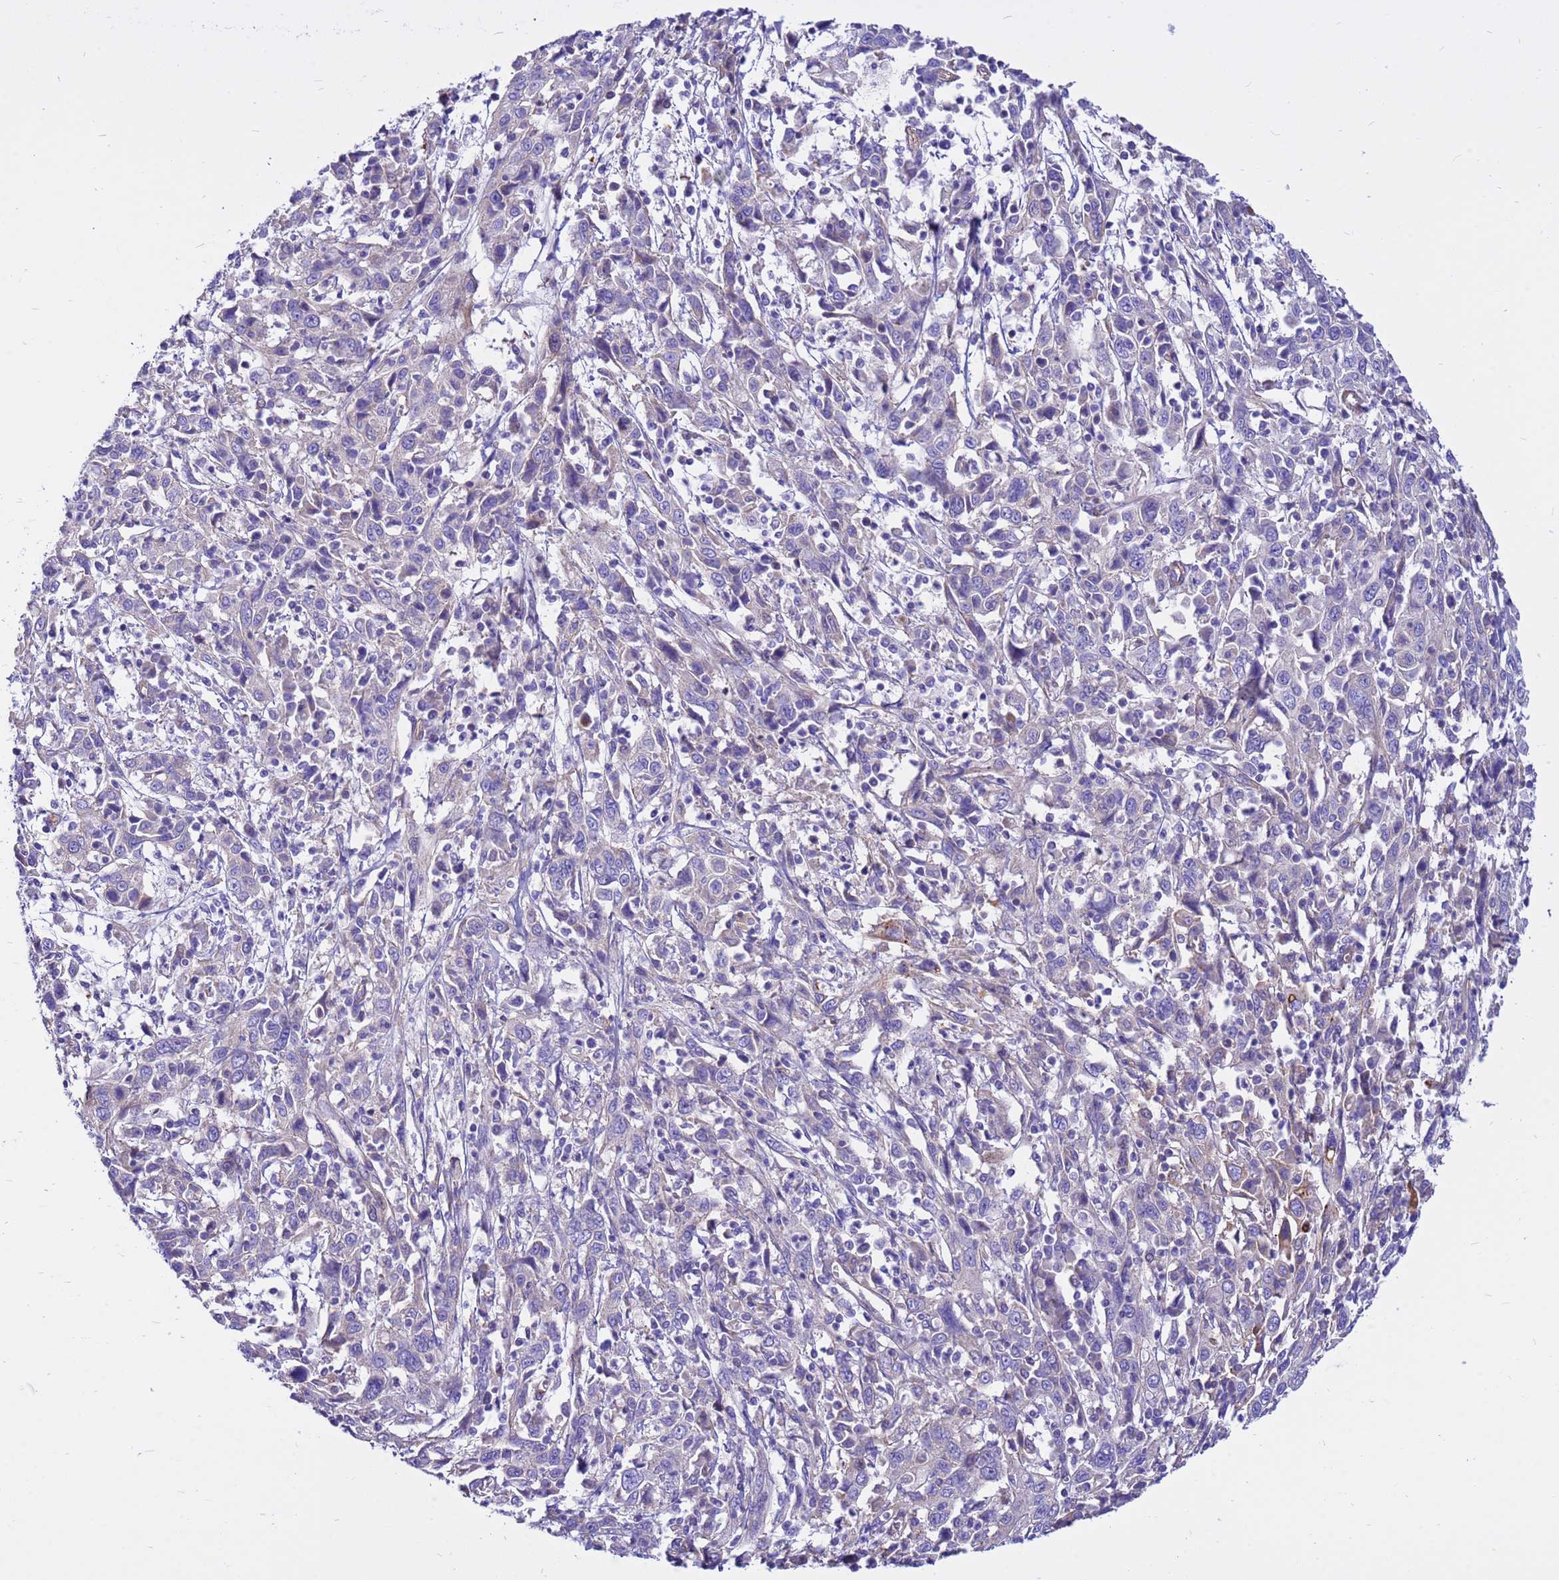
{"staining": {"intensity": "negative", "quantity": "none", "location": "none"}, "tissue": "cervical cancer", "cell_type": "Tumor cells", "image_type": "cancer", "snomed": [{"axis": "morphology", "description": "Squamous cell carcinoma, NOS"}, {"axis": "topography", "description": "Cervix"}], "caption": "Protein analysis of cervical cancer (squamous cell carcinoma) displays no significant staining in tumor cells.", "gene": "CRHBP", "patient": {"sex": "female", "age": 46}}